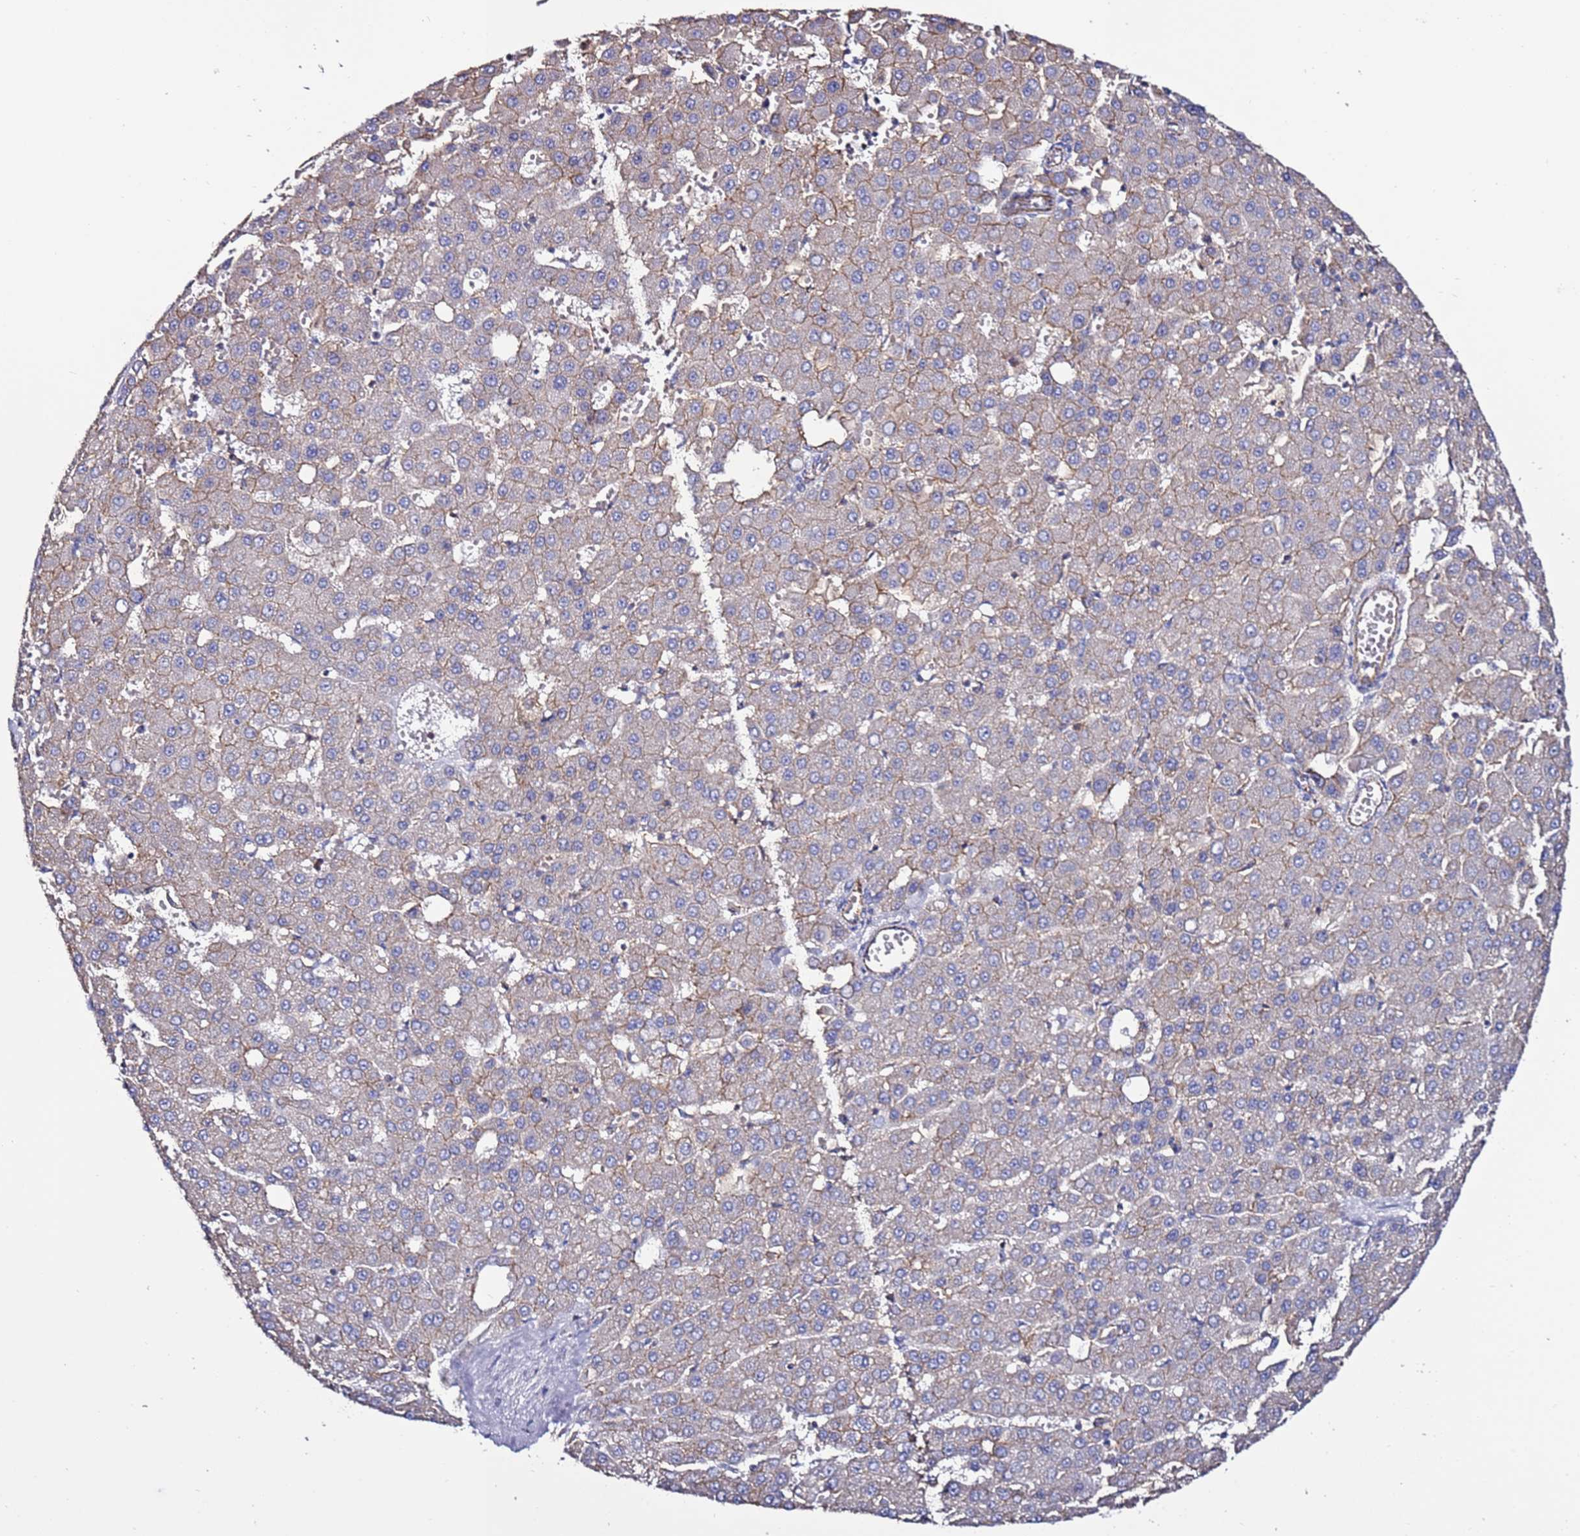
{"staining": {"intensity": "weak", "quantity": "<25%", "location": "cytoplasmic/membranous"}, "tissue": "liver cancer", "cell_type": "Tumor cells", "image_type": "cancer", "snomed": [{"axis": "morphology", "description": "Carcinoma, Hepatocellular, NOS"}, {"axis": "topography", "description": "Liver"}], "caption": "A high-resolution histopathology image shows immunohistochemistry staining of liver cancer (hepatocellular carcinoma), which reveals no significant expression in tumor cells. The staining was performed using DAB (3,3'-diaminobenzidine) to visualize the protein expression in brown, while the nuclei were stained in blue with hematoxylin (Magnification: 20x).", "gene": "TENM3", "patient": {"sex": "male", "age": 47}}